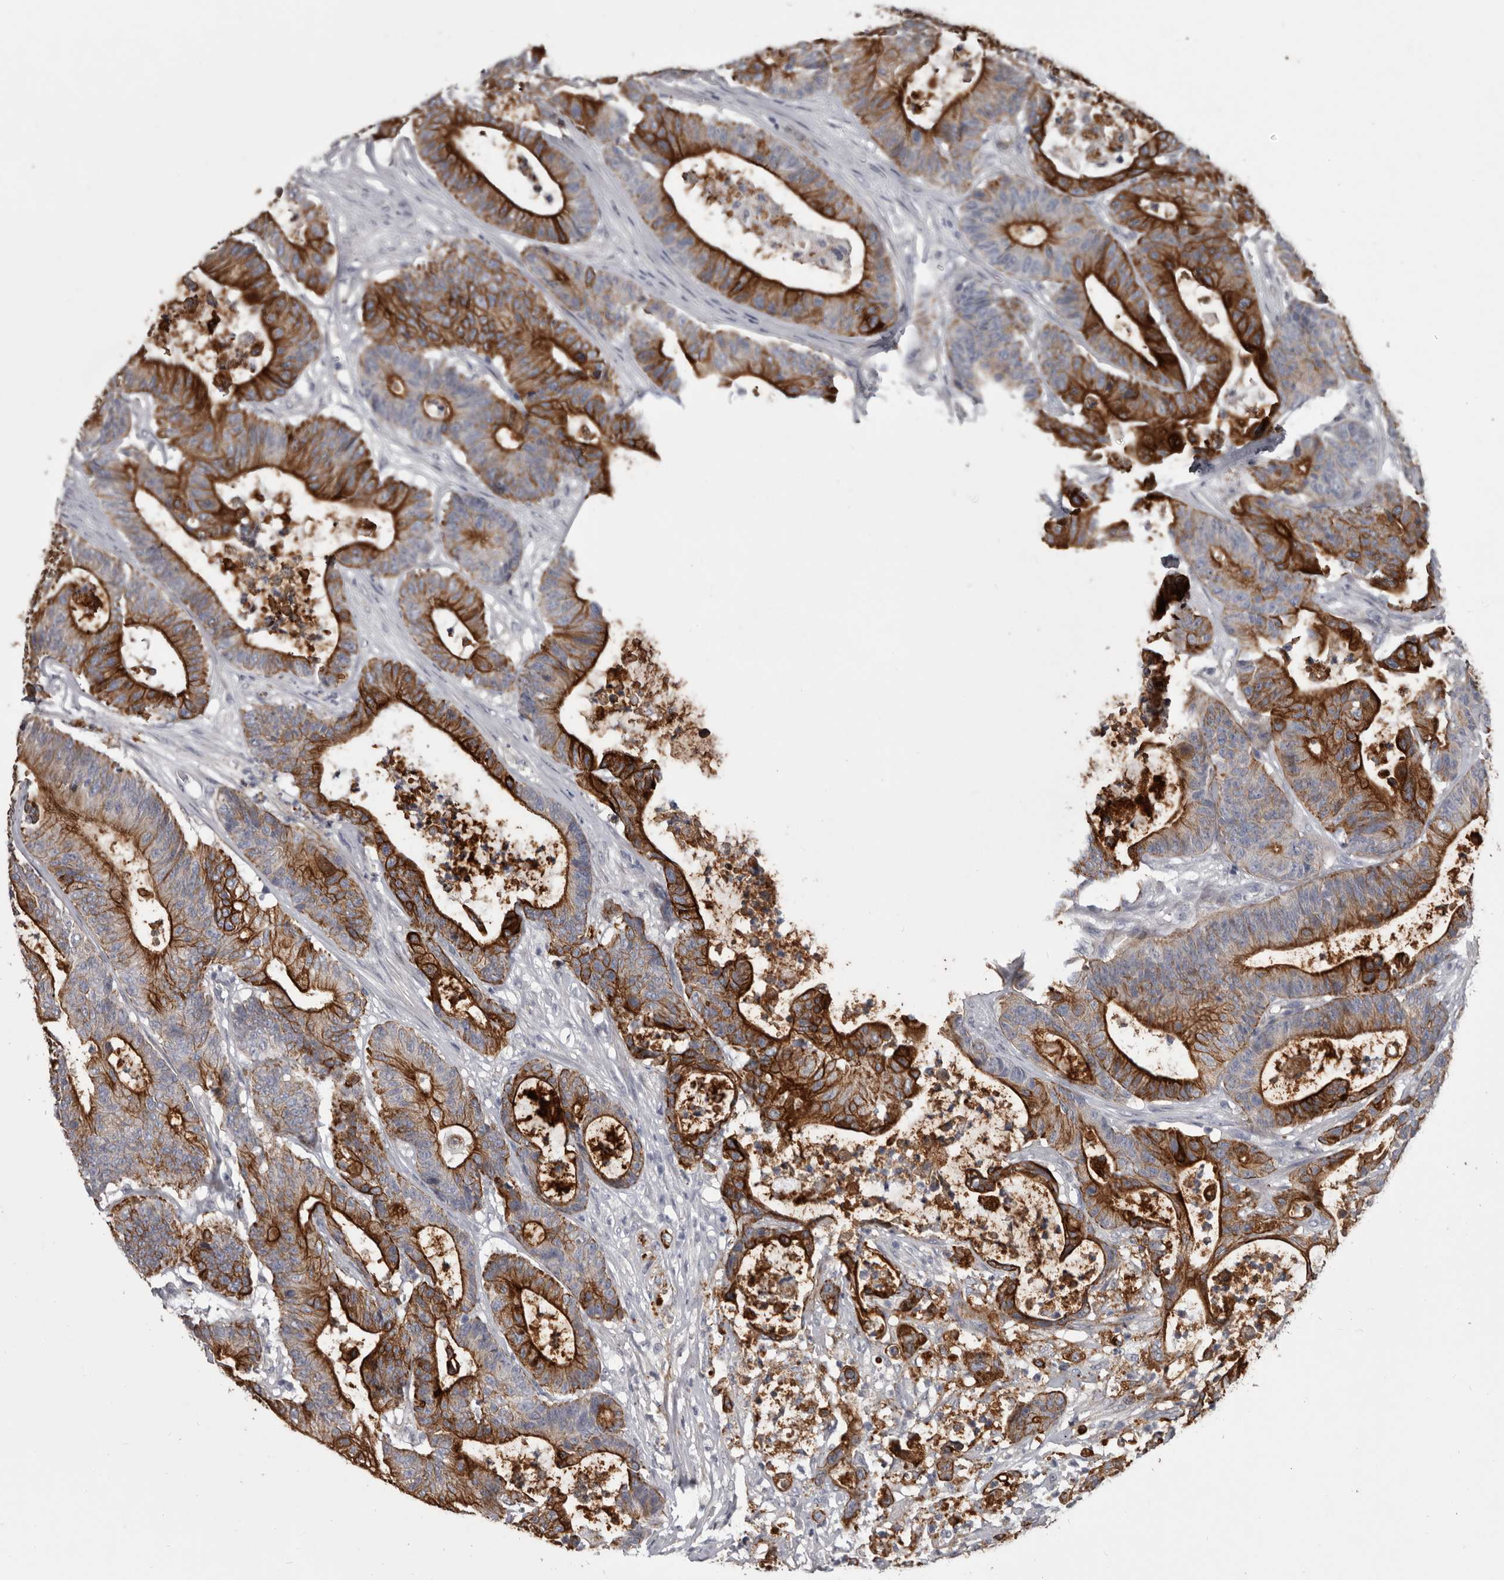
{"staining": {"intensity": "strong", "quantity": "25%-75%", "location": "cytoplasmic/membranous"}, "tissue": "colorectal cancer", "cell_type": "Tumor cells", "image_type": "cancer", "snomed": [{"axis": "morphology", "description": "Adenocarcinoma, NOS"}, {"axis": "topography", "description": "Colon"}], "caption": "Brown immunohistochemical staining in human adenocarcinoma (colorectal) reveals strong cytoplasmic/membranous expression in about 25%-75% of tumor cells.", "gene": "LPAR6", "patient": {"sex": "female", "age": 84}}